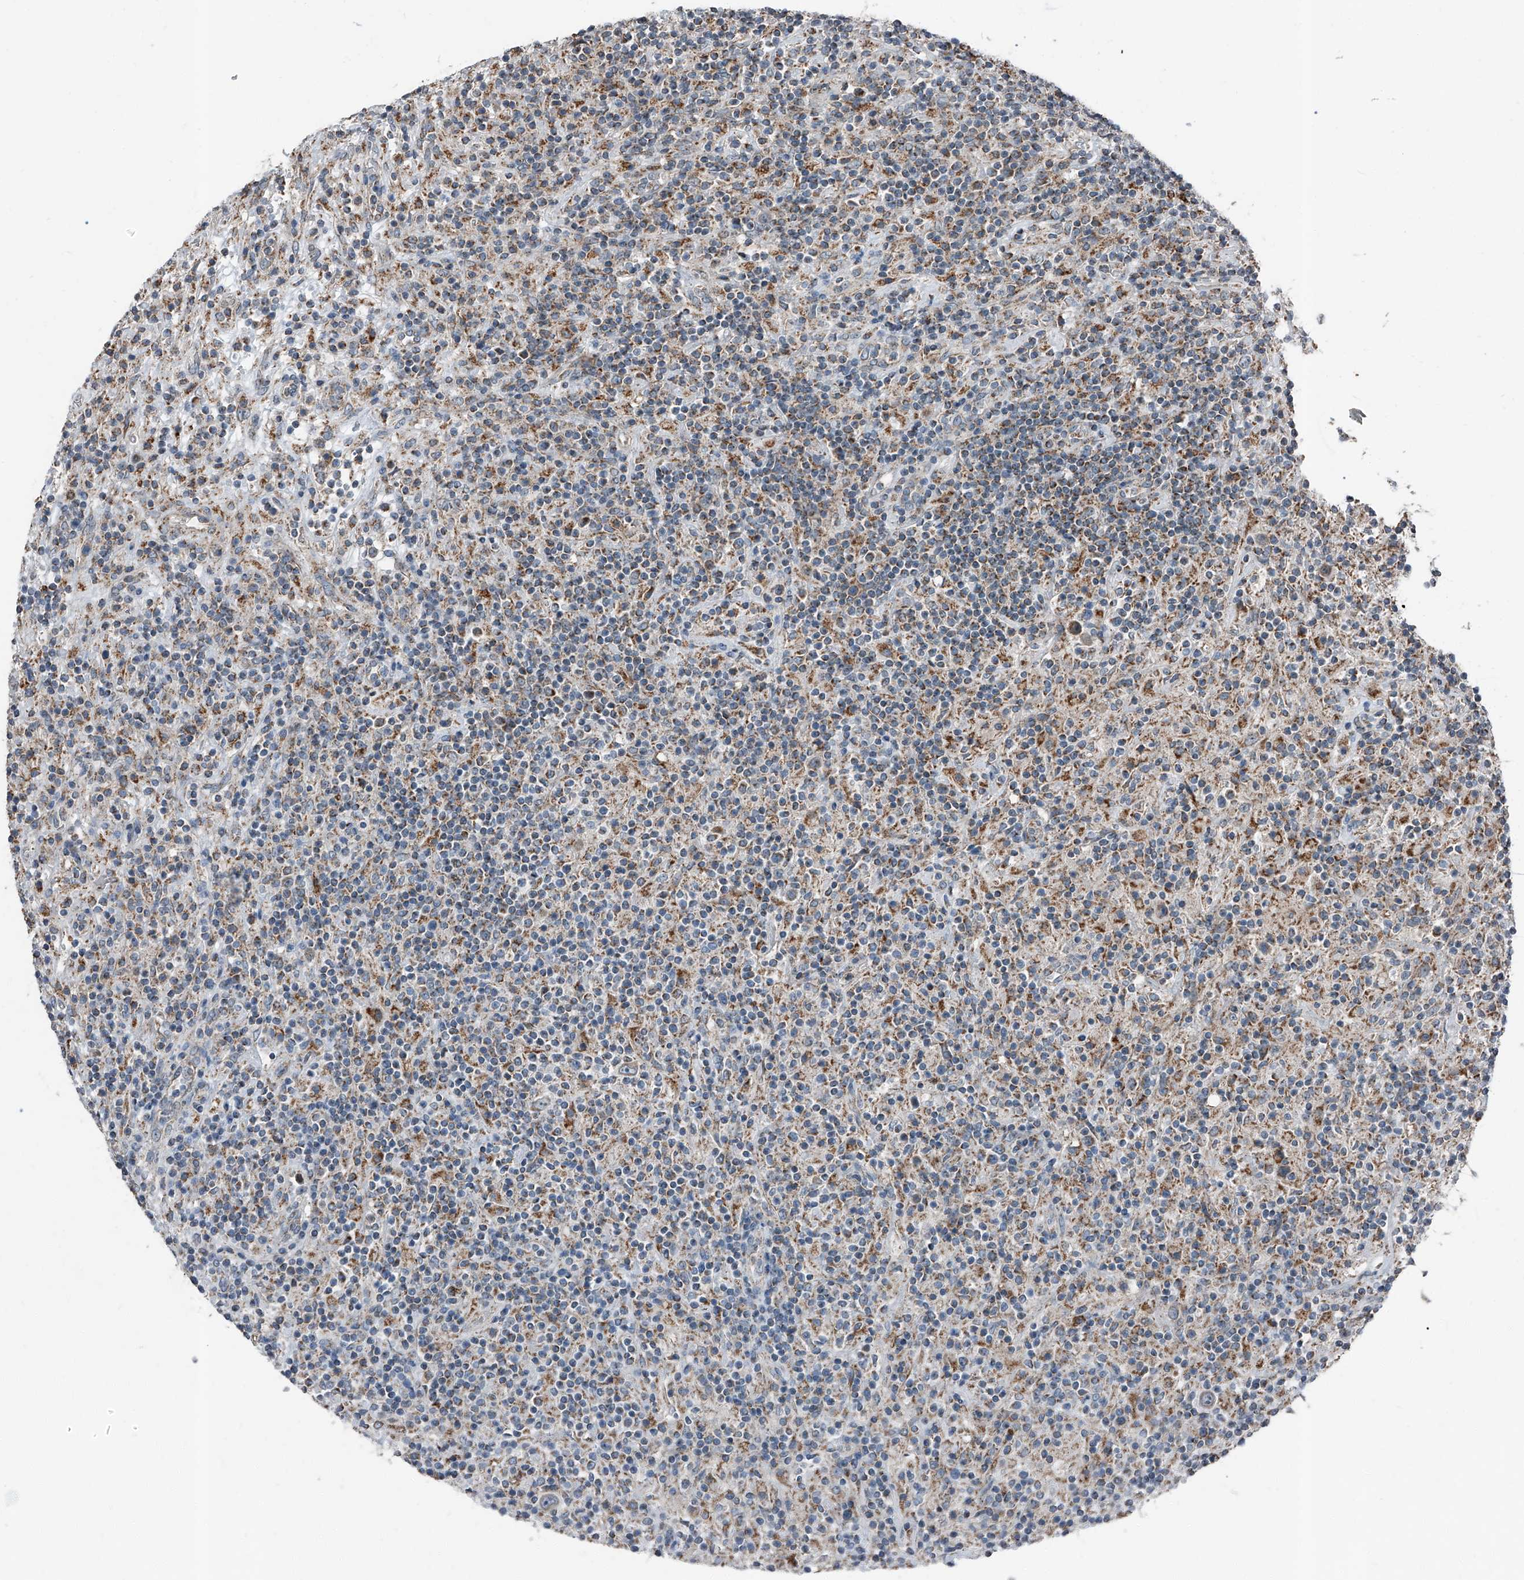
{"staining": {"intensity": "moderate", "quantity": "25%-75%", "location": "cytoplasmic/membranous"}, "tissue": "lymphoma", "cell_type": "Tumor cells", "image_type": "cancer", "snomed": [{"axis": "morphology", "description": "Hodgkin's disease, NOS"}, {"axis": "topography", "description": "Lymph node"}], "caption": "Protein analysis of Hodgkin's disease tissue reveals moderate cytoplasmic/membranous expression in approximately 25%-75% of tumor cells. (Stains: DAB (3,3'-diaminobenzidine) in brown, nuclei in blue, Microscopy: brightfield microscopy at high magnification).", "gene": "CHRNA7", "patient": {"sex": "male", "age": 70}}